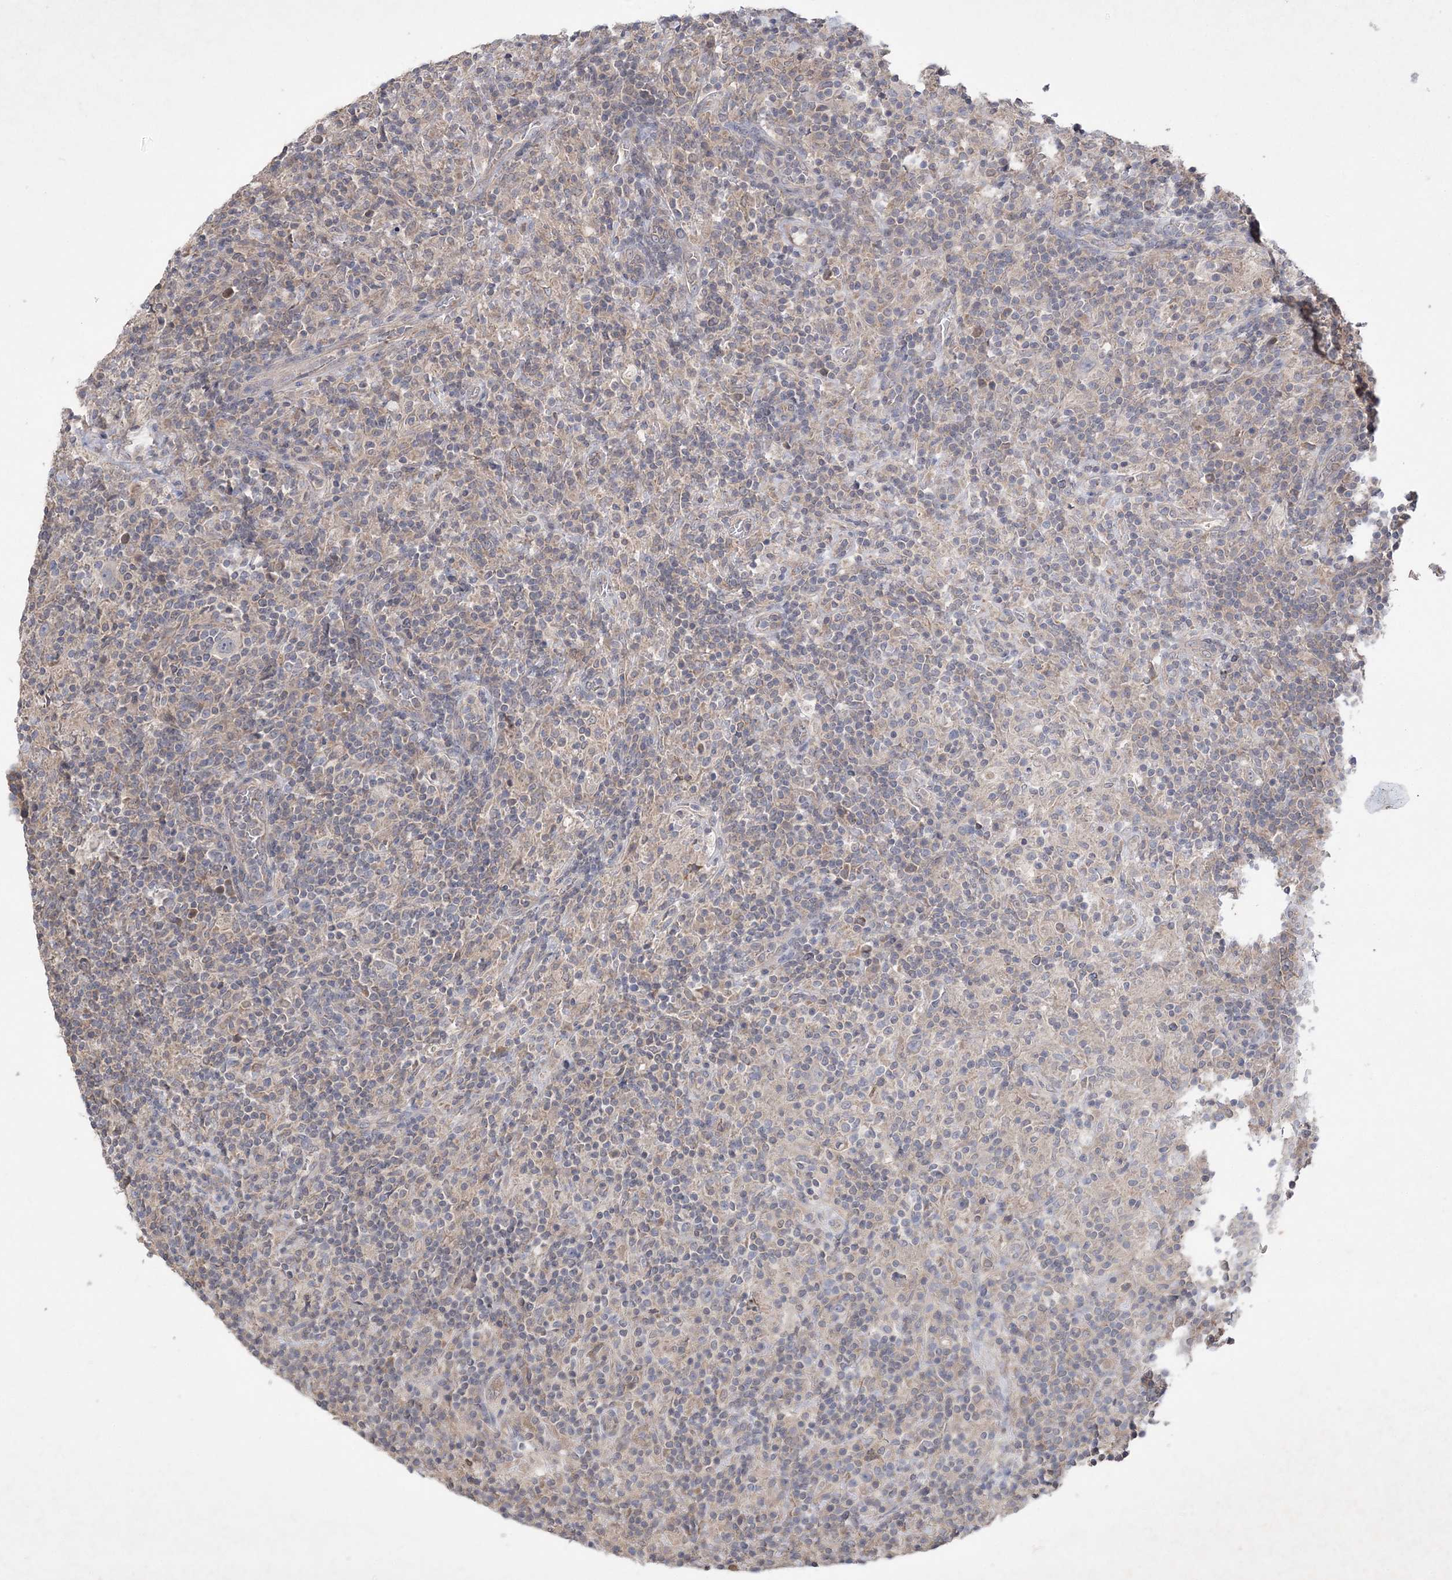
{"staining": {"intensity": "negative", "quantity": "none", "location": "none"}, "tissue": "lymphoma", "cell_type": "Tumor cells", "image_type": "cancer", "snomed": [{"axis": "morphology", "description": "Hodgkin's disease, NOS"}, {"axis": "topography", "description": "Lymph node"}], "caption": "Hodgkin's disease was stained to show a protein in brown. There is no significant staining in tumor cells.", "gene": "AKR7A2", "patient": {"sex": "male", "age": 70}}